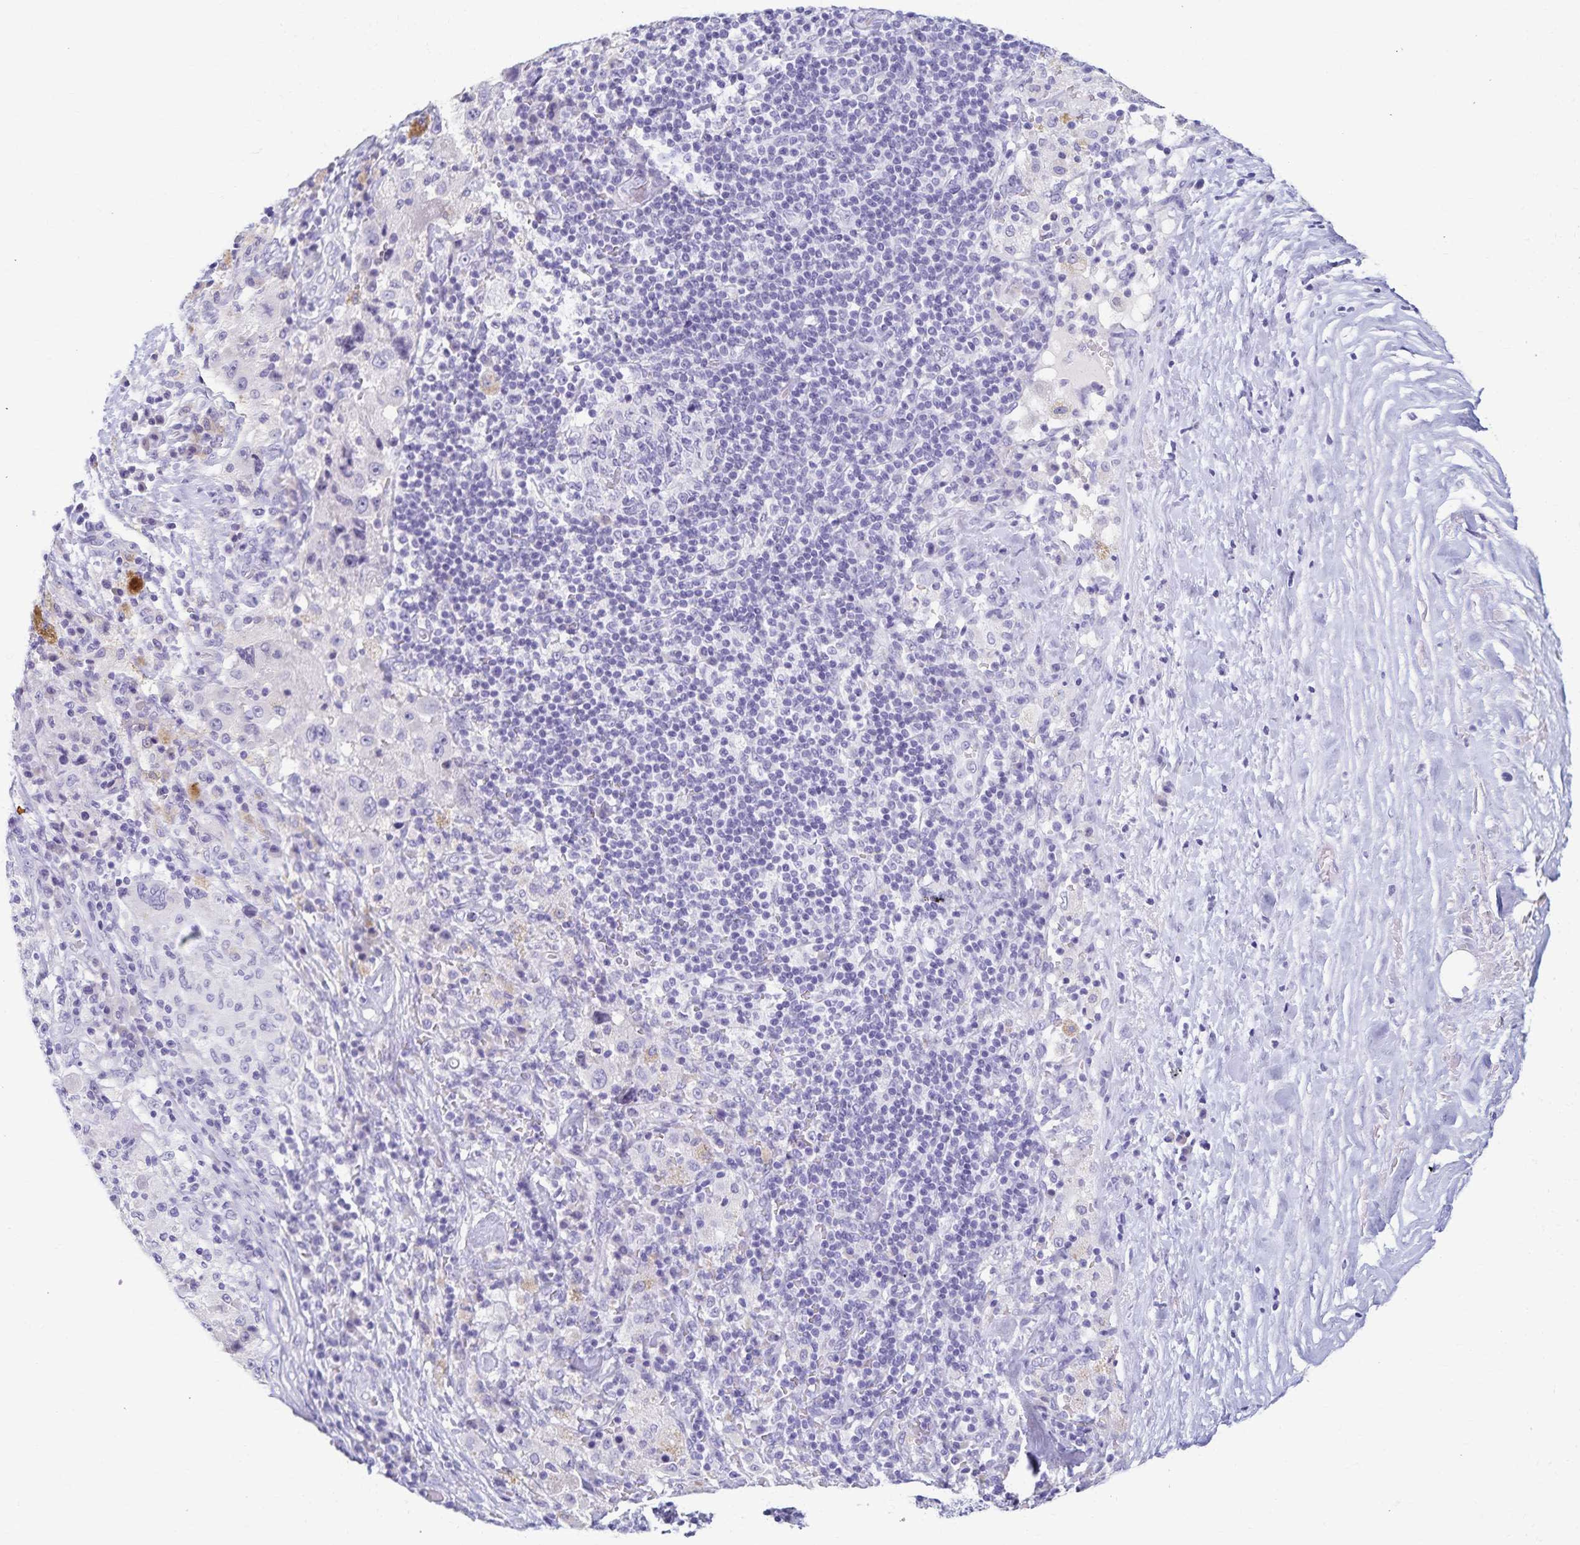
{"staining": {"intensity": "negative", "quantity": "none", "location": "none"}, "tissue": "melanoma", "cell_type": "Tumor cells", "image_type": "cancer", "snomed": [{"axis": "morphology", "description": "Malignant melanoma, Metastatic site"}, {"axis": "topography", "description": "Lymph node"}], "caption": "This is a photomicrograph of immunohistochemistry staining of malignant melanoma (metastatic site), which shows no staining in tumor cells.", "gene": "C2orf50", "patient": {"sex": "male", "age": 62}}